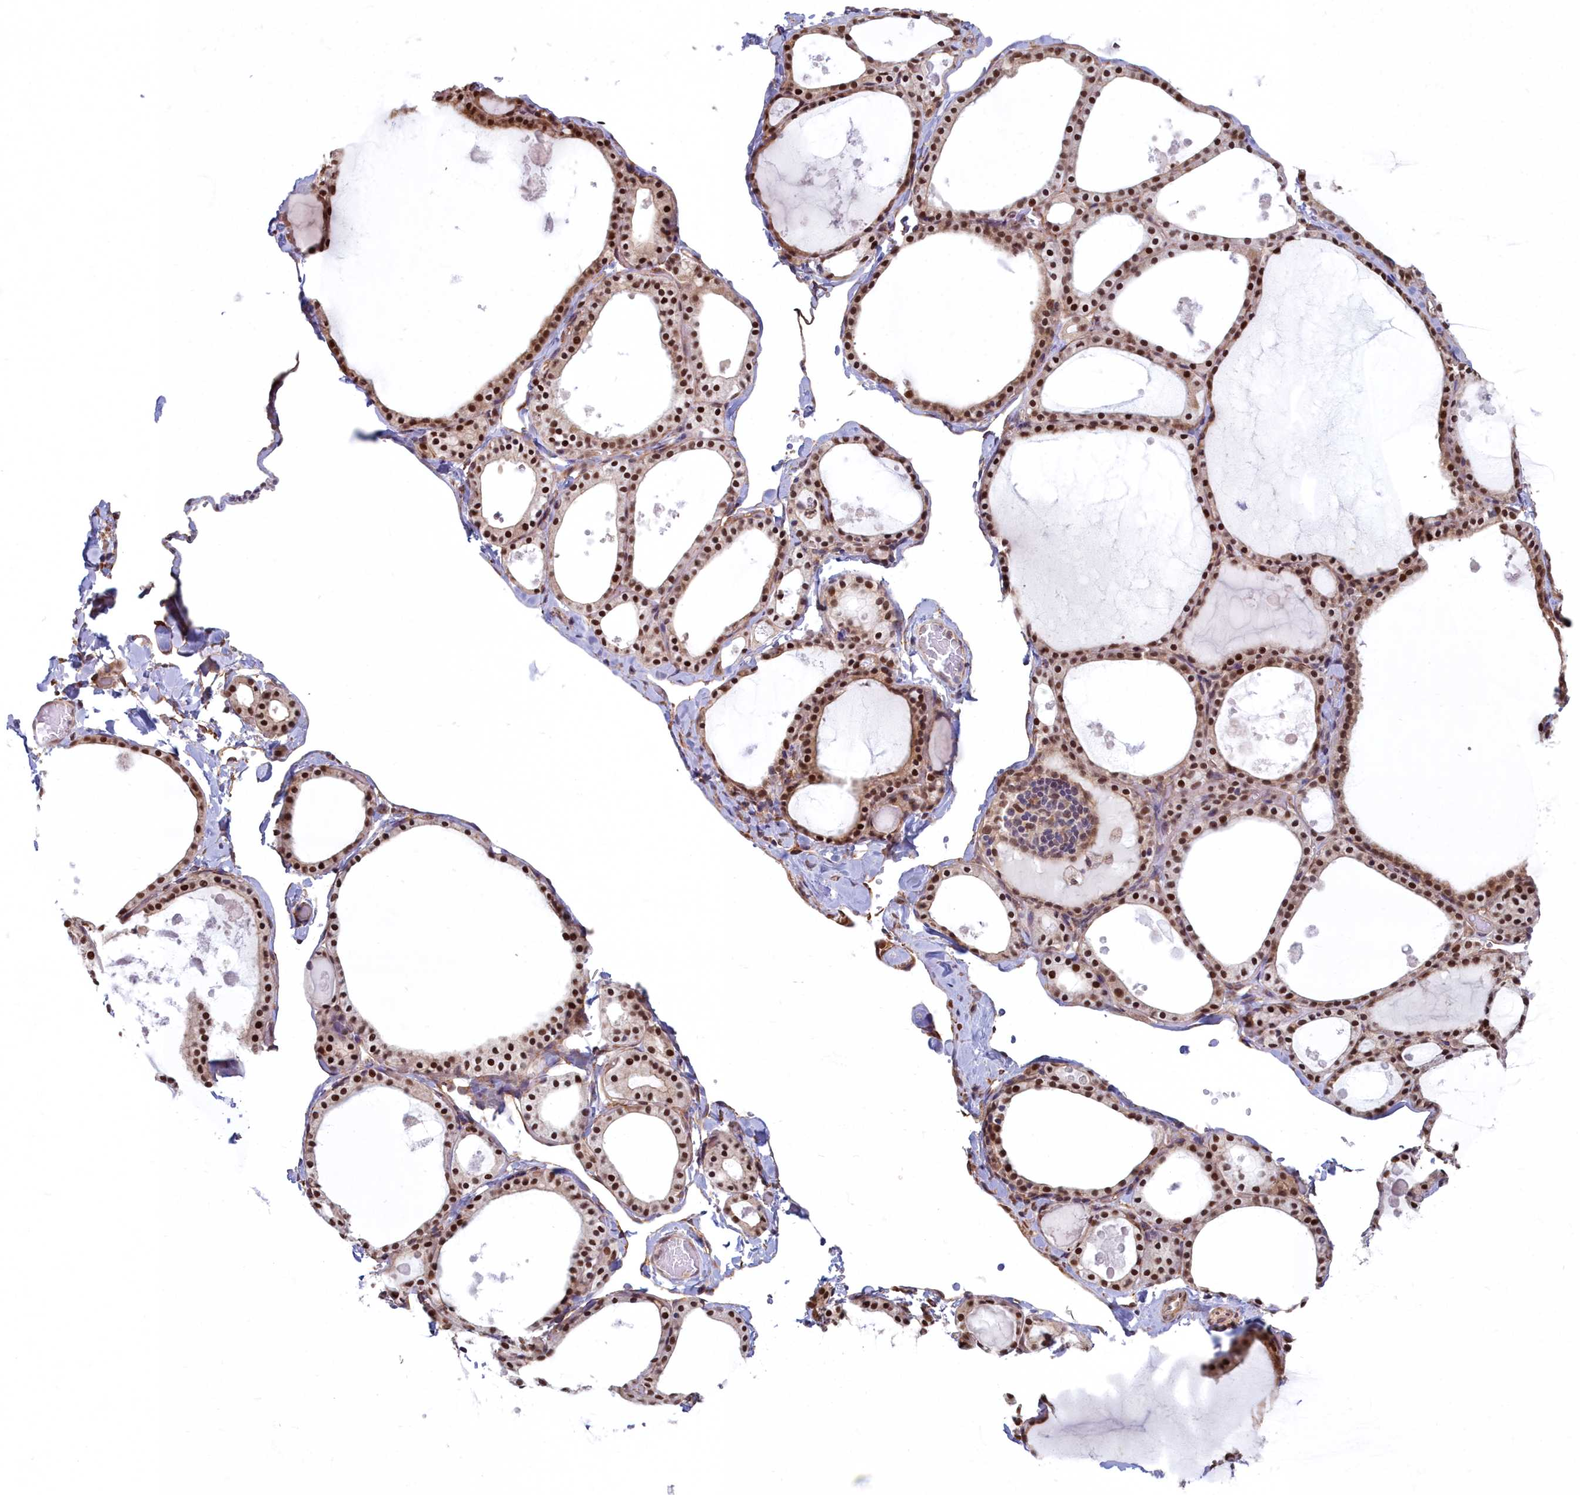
{"staining": {"intensity": "strong", "quantity": ">75%", "location": "cytoplasmic/membranous,nuclear"}, "tissue": "thyroid gland", "cell_type": "Glandular cells", "image_type": "normal", "snomed": [{"axis": "morphology", "description": "Normal tissue, NOS"}, {"axis": "topography", "description": "Thyroid gland"}], "caption": "A histopathology image of thyroid gland stained for a protein reveals strong cytoplasmic/membranous,nuclear brown staining in glandular cells. The protein is shown in brown color, while the nuclei are stained blue.", "gene": "MAK16", "patient": {"sex": "male", "age": 56}}